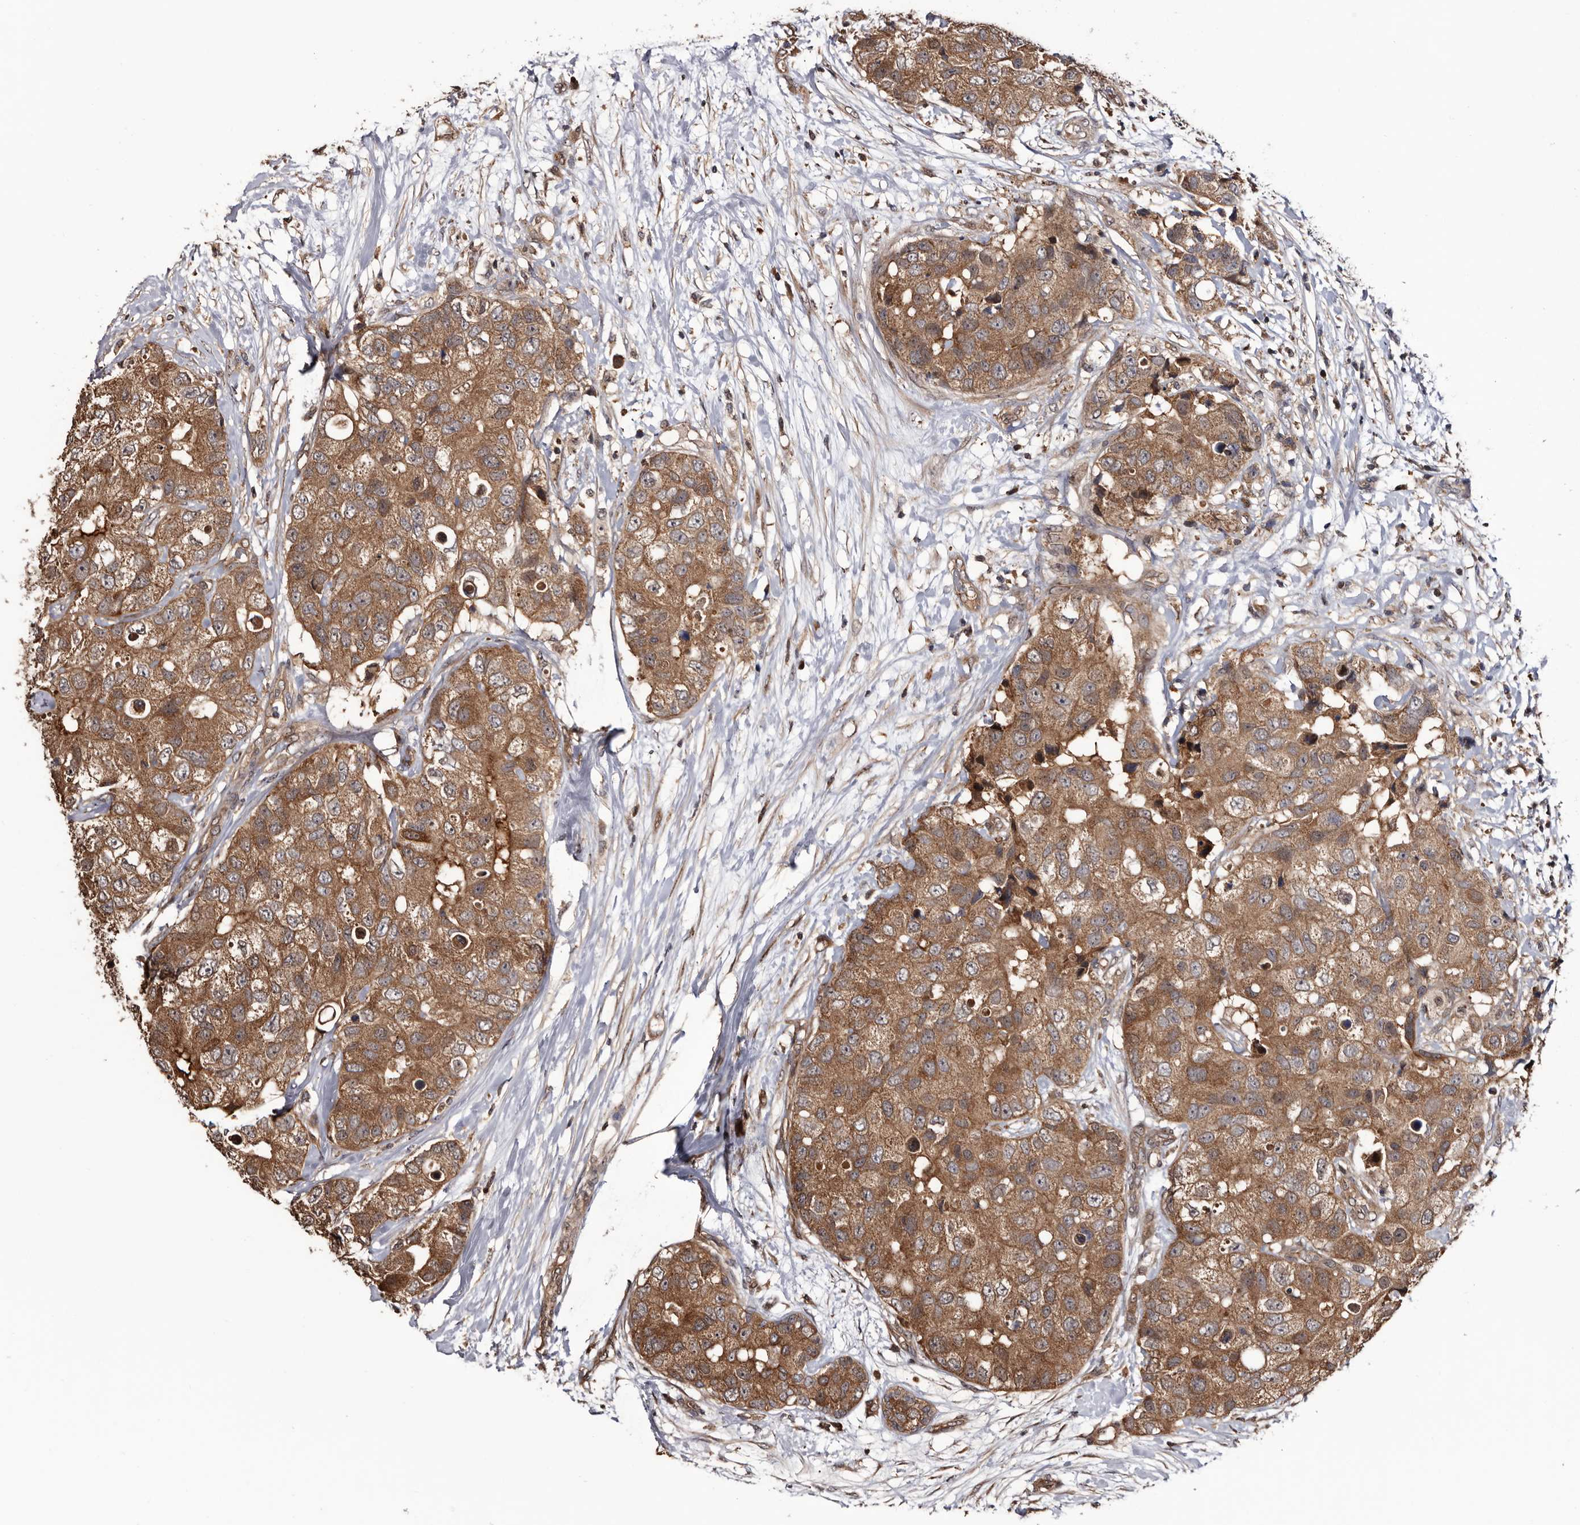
{"staining": {"intensity": "moderate", "quantity": ">75%", "location": "cytoplasmic/membranous"}, "tissue": "breast cancer", "cell_type": "Tumor cells", "image_type": "cancer", "snomed": [{"axis": "morphology", "description": "Duct carcinoma"}, {"axis": "topography", "description": "Breast"}], "caption": "This histopathology image shows immunohistochemistry staining of invasive ductal carcinoma (breast), with medium moderate cytoplasmic/membranous positivity in about >75% of tumor cells.", "gene": "TTI2", "patient": {"sex": "female", "age": 62}}